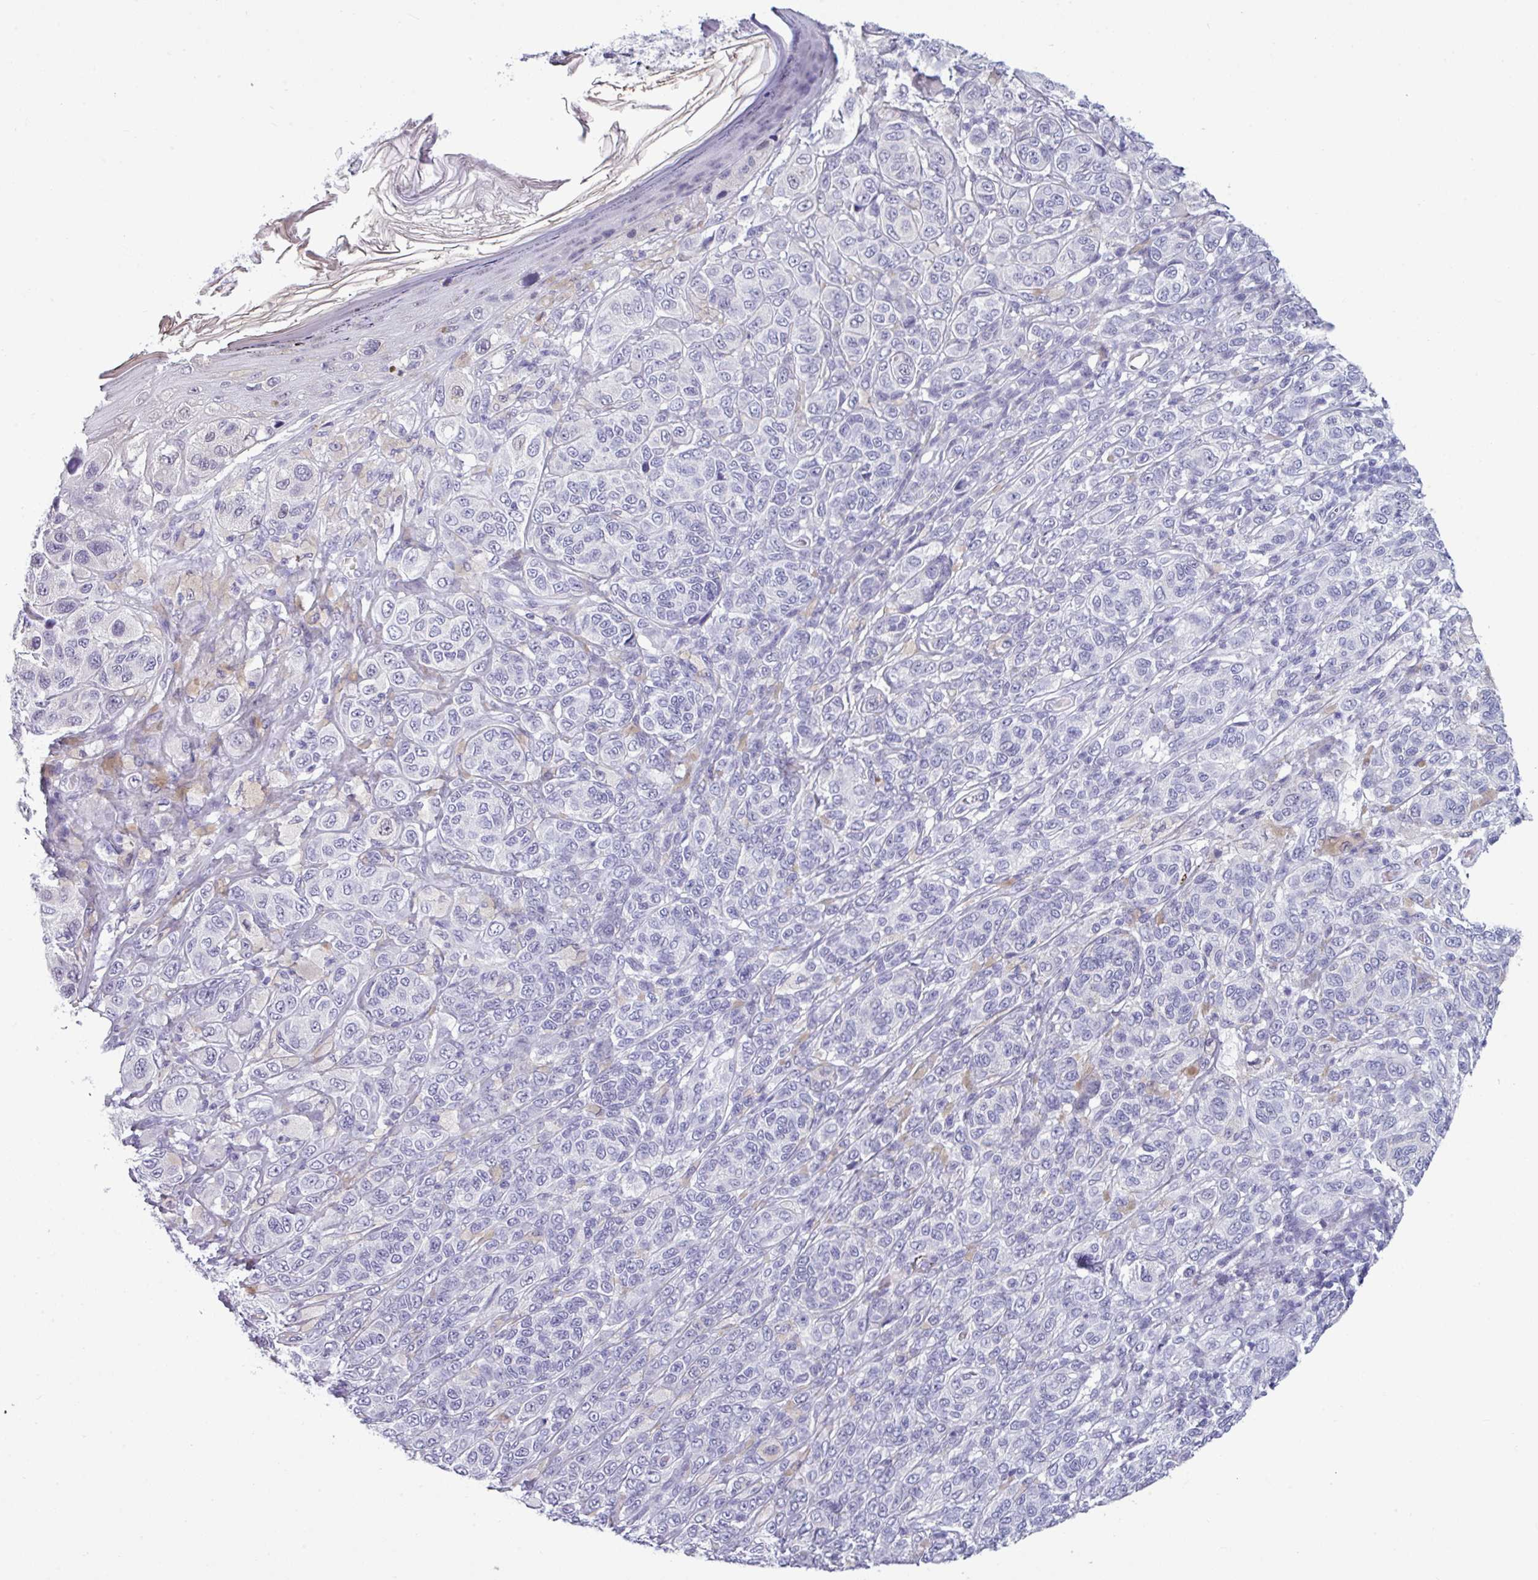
{"staining": {"intensity": "negative", "quantity": "none", "location": "none"}, "tissue": "melanoma", "cell_type": "Tumor cells", "image_type": "cancer", "snomed": [{"axis": "morphology", "description": "Malignant melanoma, NOS"}, {"axis": "topography", "description": "Skin"}], "caption": "High magnification brightfield microscopy of malignant melanoma stained with DAB (brown) and counterstained with hematoxylin (blue): tumor cells show no significant staining.", "gene": "SRGAP1", "patient": {"sex": "male", "age": 42}}